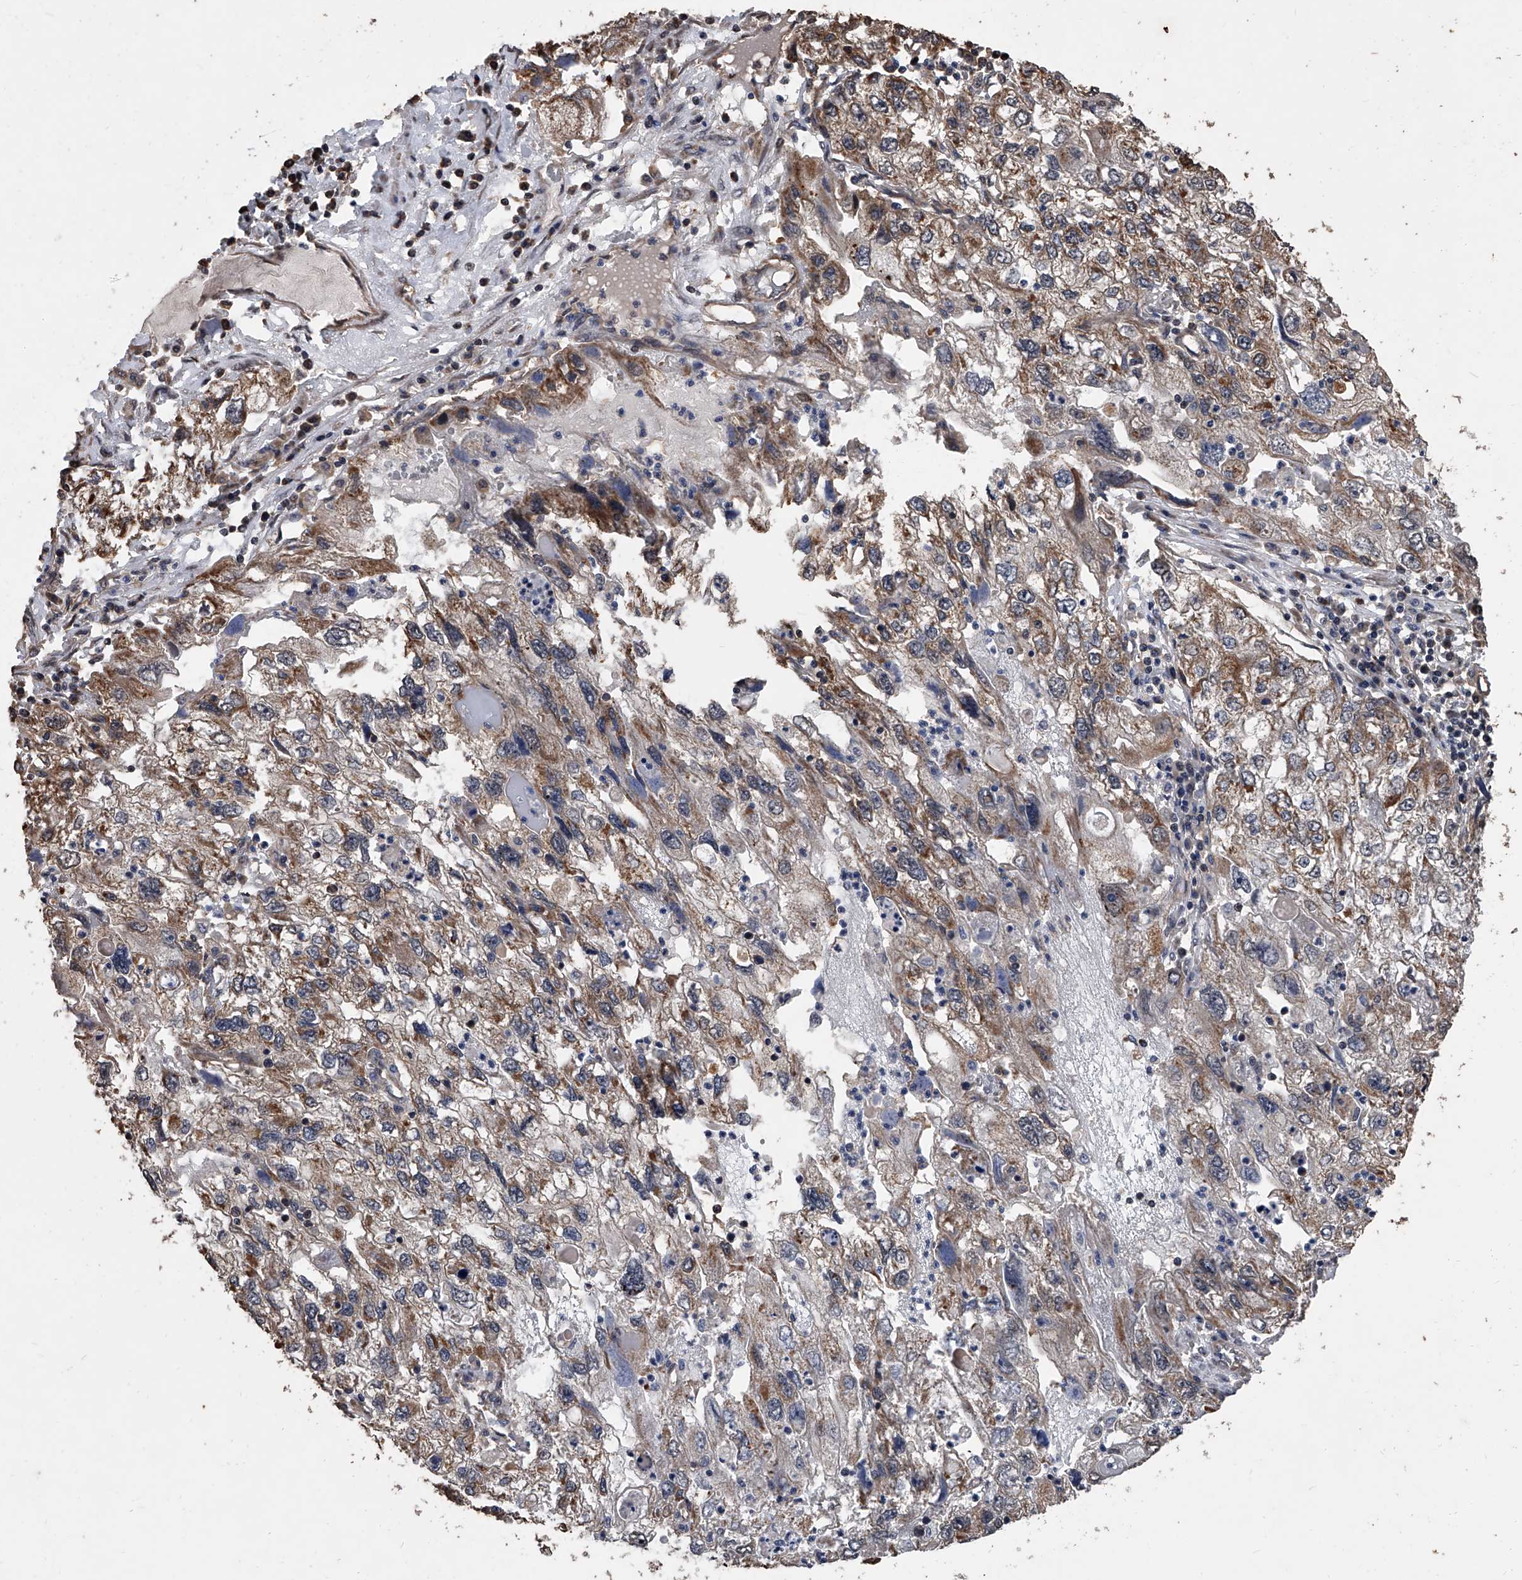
{"staining": {"intensity": "moderate", "quantity": ">75%", "location": "cytoplasmic/membranous"}, "tissue": "endometrial cancer", "cell_type": "Tumor cells", "image_type": "cancer", "snomed": [{"axis": "morphology", "description": "Adenocarcinoma, NOS"}, {"axis": "topography", "description": "Endometrium"}], "caption": "Endometrial adenocarcinoma stained with IHC exhibits moderate cytoplasmic/membranous expression in about >75% of tumor cells. The protein of interest is shown in brown color, while the nuclei are stained blue.", "gene": "LTV1", "patient": {"sex": "female", "age": 49}}